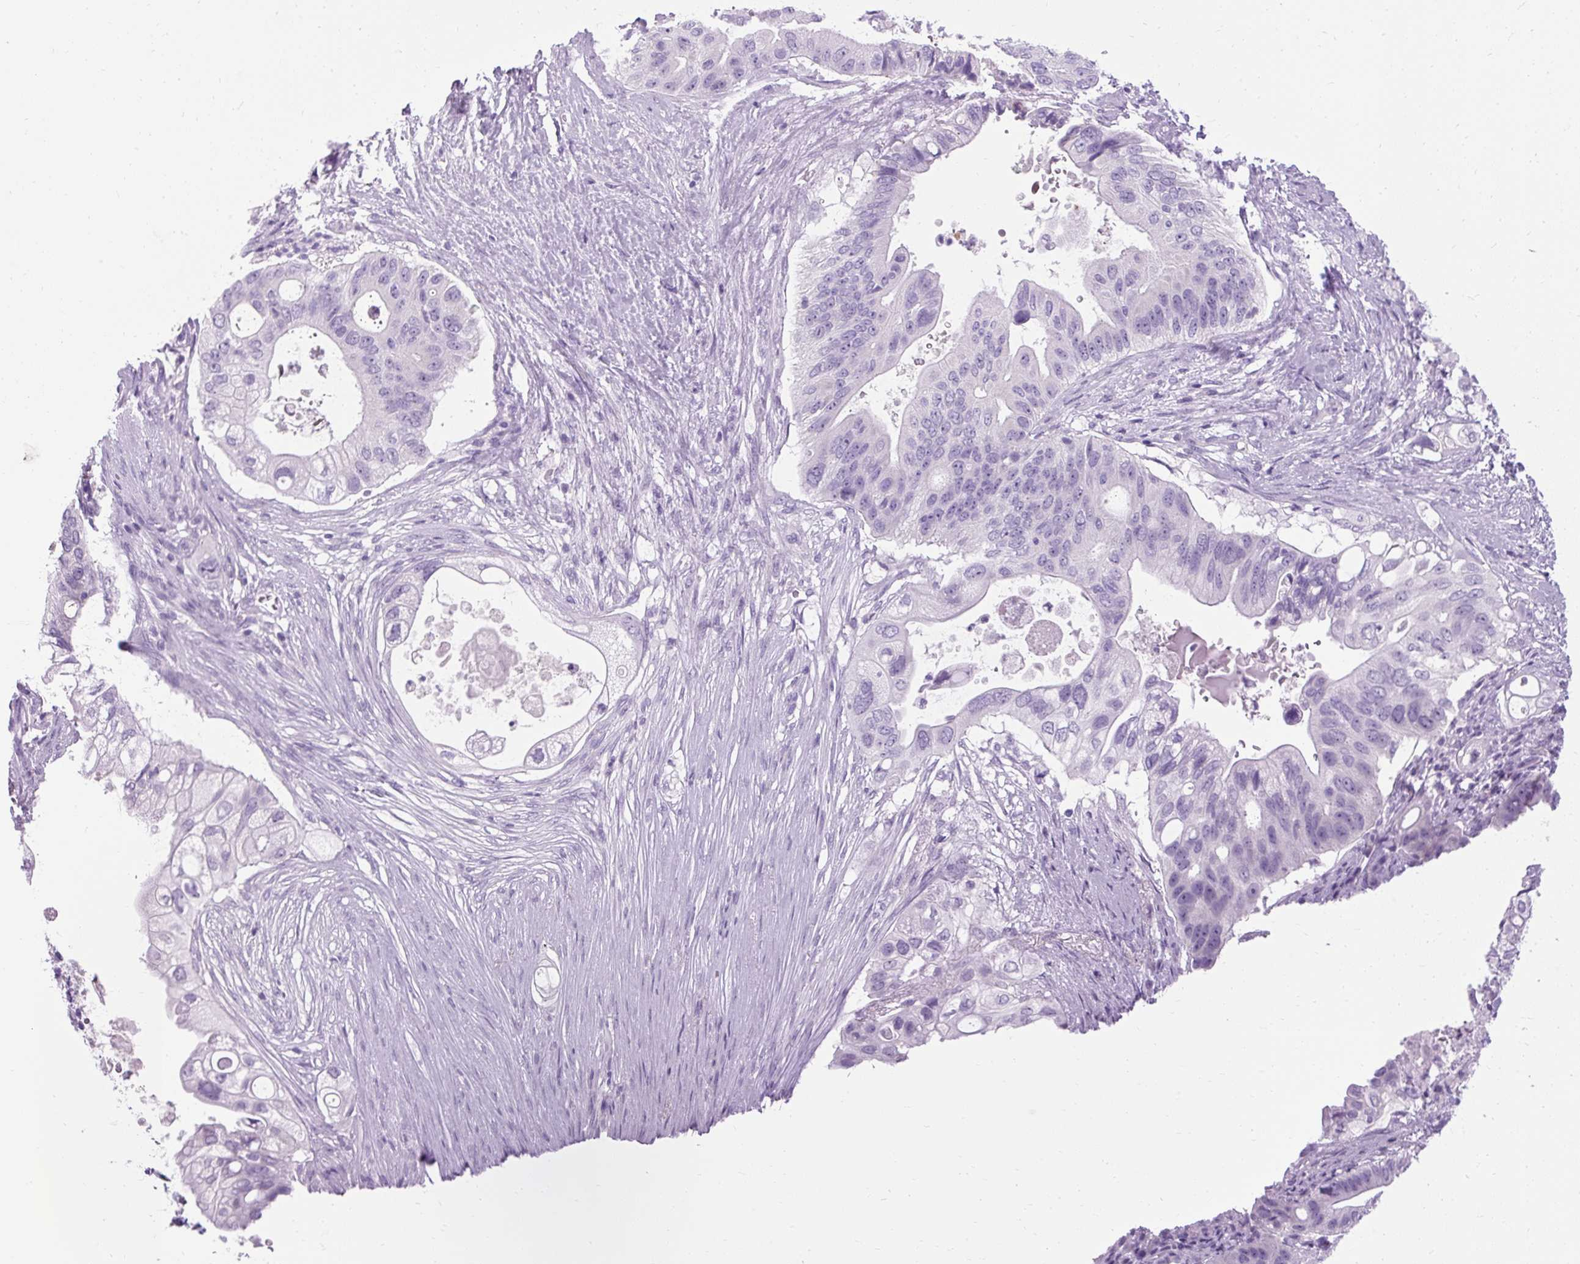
{"staining": {"intensity": "negative", "quantity": "none", "location": "none"}, "tissue": "pancreatic cancer", "cell_type": "Tumor cells", "image_type": "cancer", "snomed": [{"axis": "morphology", "description": "Adenocarcinoma, NOS"}, {"axis": "topography", "description": "Pancreas"}], "caption": "Pancreatic cancer (adenocarcinoma) was stained to show a protein in brown. There is no significant staining in tumor cells.", "gene": "B3GNT4", "patient": {"sex": "female", "age": 72}}